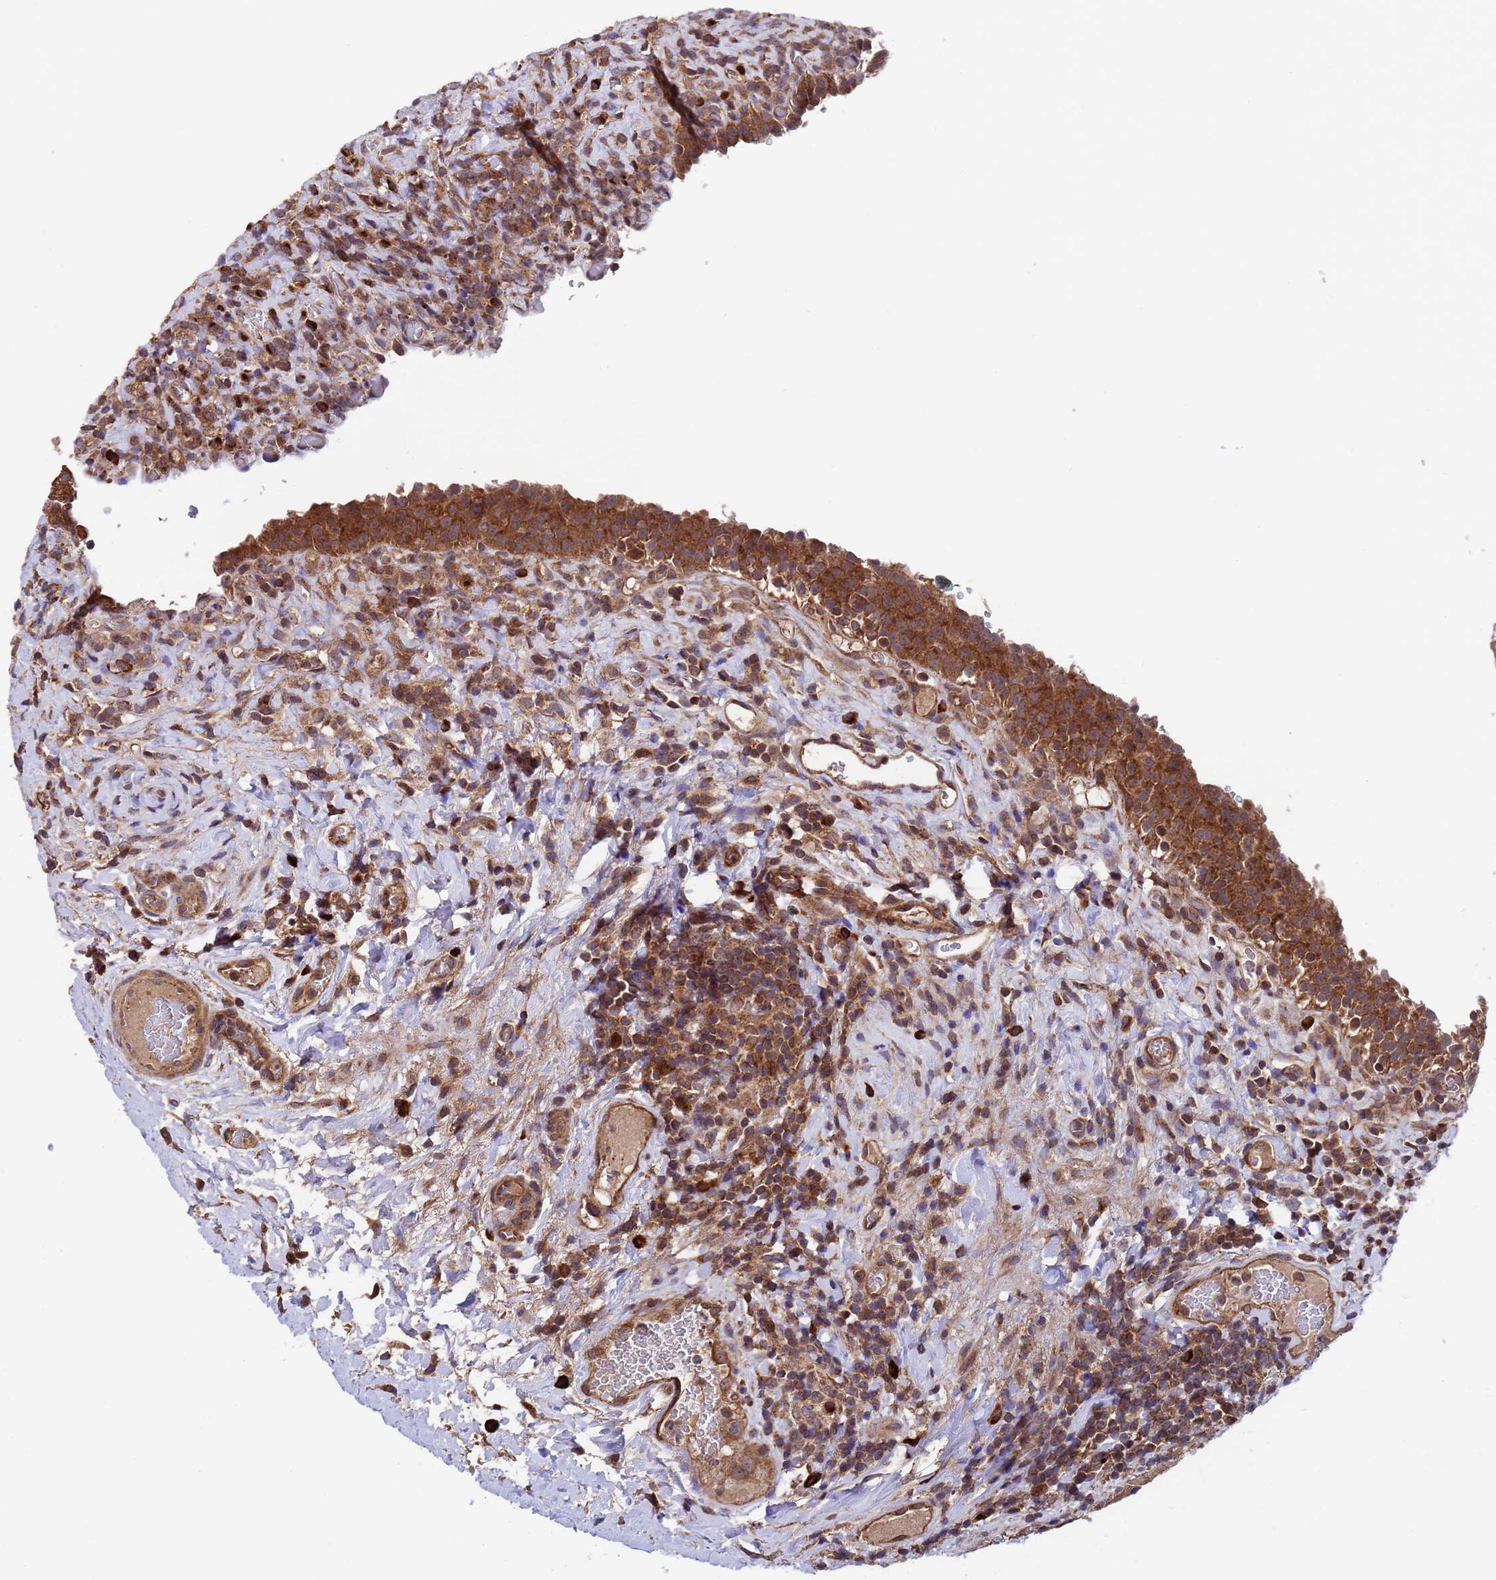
{"staining": {"intensity": "strong", "quantity": ">75%", "location": "cytoplasmic/membranous"}, "tissue": "urinary bladder", "cell_type": "Urothelial cells", "image_type": "normal", "snomed": [{"axis": "morphology", "description": "Normal tissue, NOS"}, {"axis": "morphology", "description": "Inflammation, NOS"}, {"axis": "topography", "description": "Urinary bladder"}], "caption": "The photomicrograph demonstrates a brown stain indicating the presence of a protein in the cytoplasmic/membranous of urothelial cells in urinary bladder. The staining was performed using DAB (3,3'-diaminobenzidine) to visualize the protein expression in brown, while the nuclei were stained in blue with hematoxylin (Magnification: 20x).", "gene": "TSR3", "patient": {"sex": "male", "age": 64}}